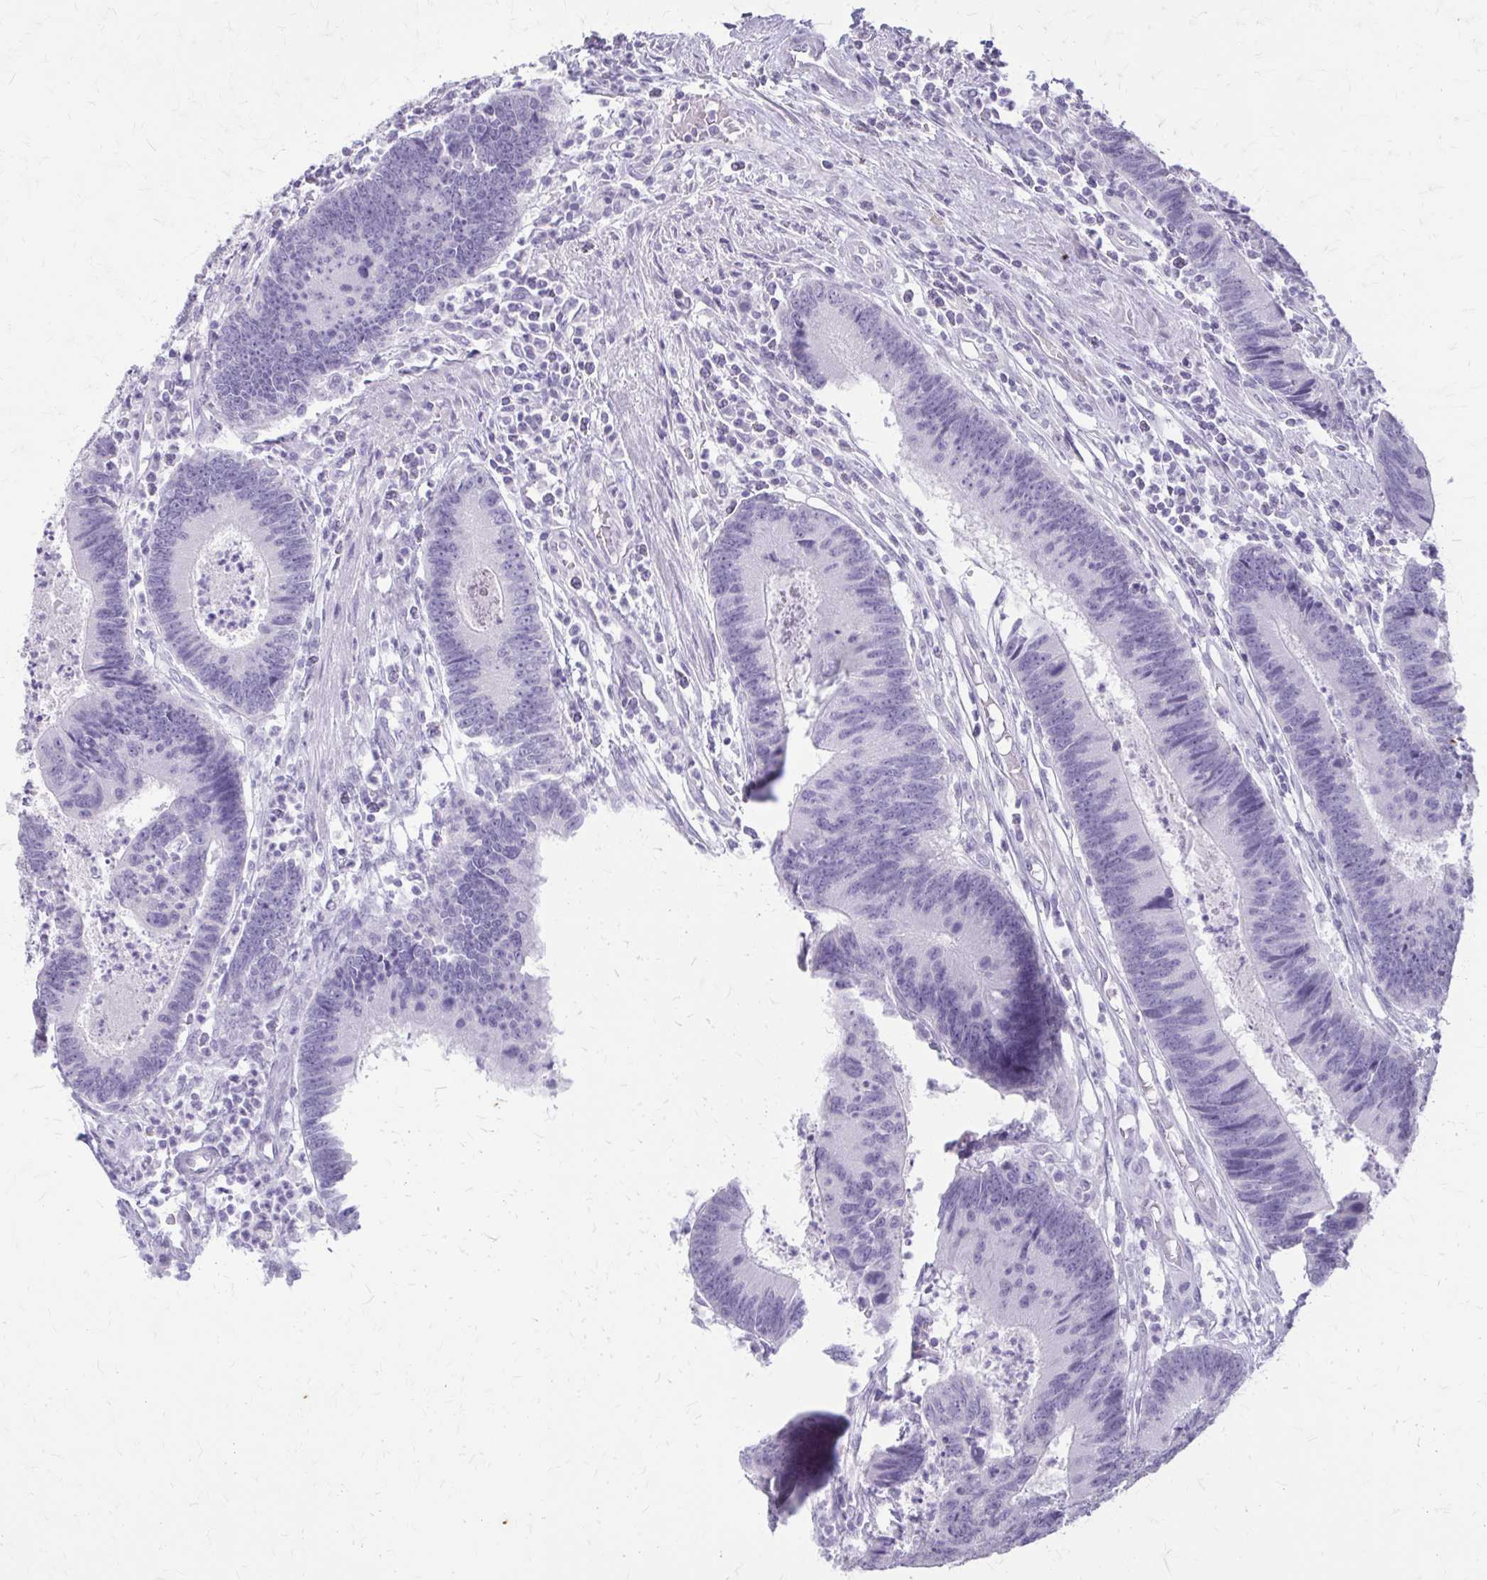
{"staining": {"intensity": "negative", "quantity": "none", "location": "none"}, "tissue": "colorectal cancer", "cell_type": "Tumor cells", "image_type": "cancer", "snomed": [{"axis": "morphology", "description": "Adenocarcinoma, NOS"}, {"axis": "topography", "description": "Colon"}], "caption": "Human colorectal cancer stained for a protein using immunohistochemistry reveals no positivity in tumor cells.", "gene": "KRT5", "patient": {"sex": "female", "age": 67}}